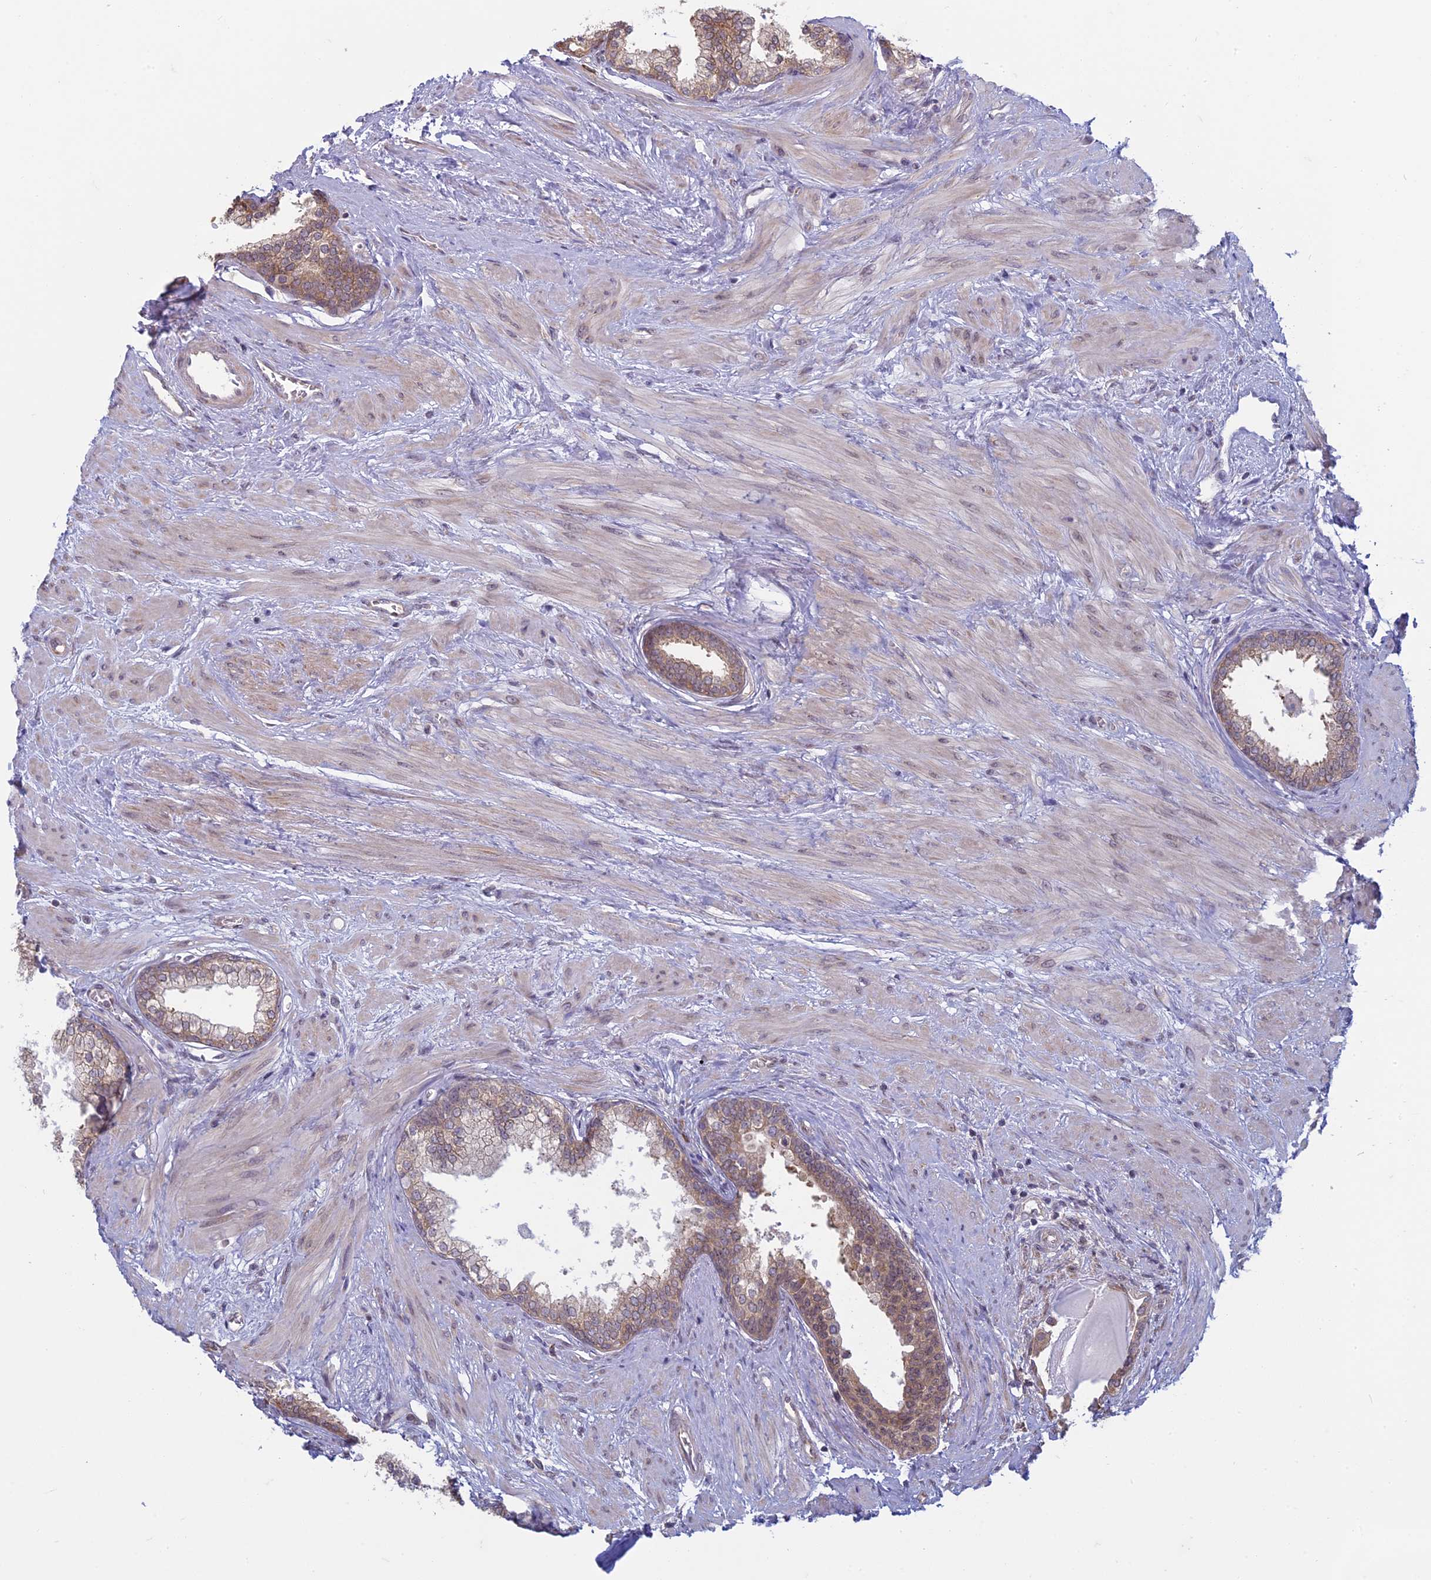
{"staining": {"intensity": "moderate", "quantity": "25%-75%", "location": "cytoplasmic/membranous"}, "tissue": "prostate", "cell_type": "Glandular cells", "image_type": "normal", "snomed": [{"axis": "morphology", "description": "Normal tissue, NOS"}, {"axis": "topography", "description": "Prostate"}], "caption": "A brown stain highlights moderate cytoplasmic/membranous expression of a protein in glandular cells of benign prostate. (Stains: DAB in brown, nuclei in blue, Microscopy: brightfield microscopy at high magnification).", "gene": "RPS19BP1", "patient": {"sex": "male", "age": 57}}